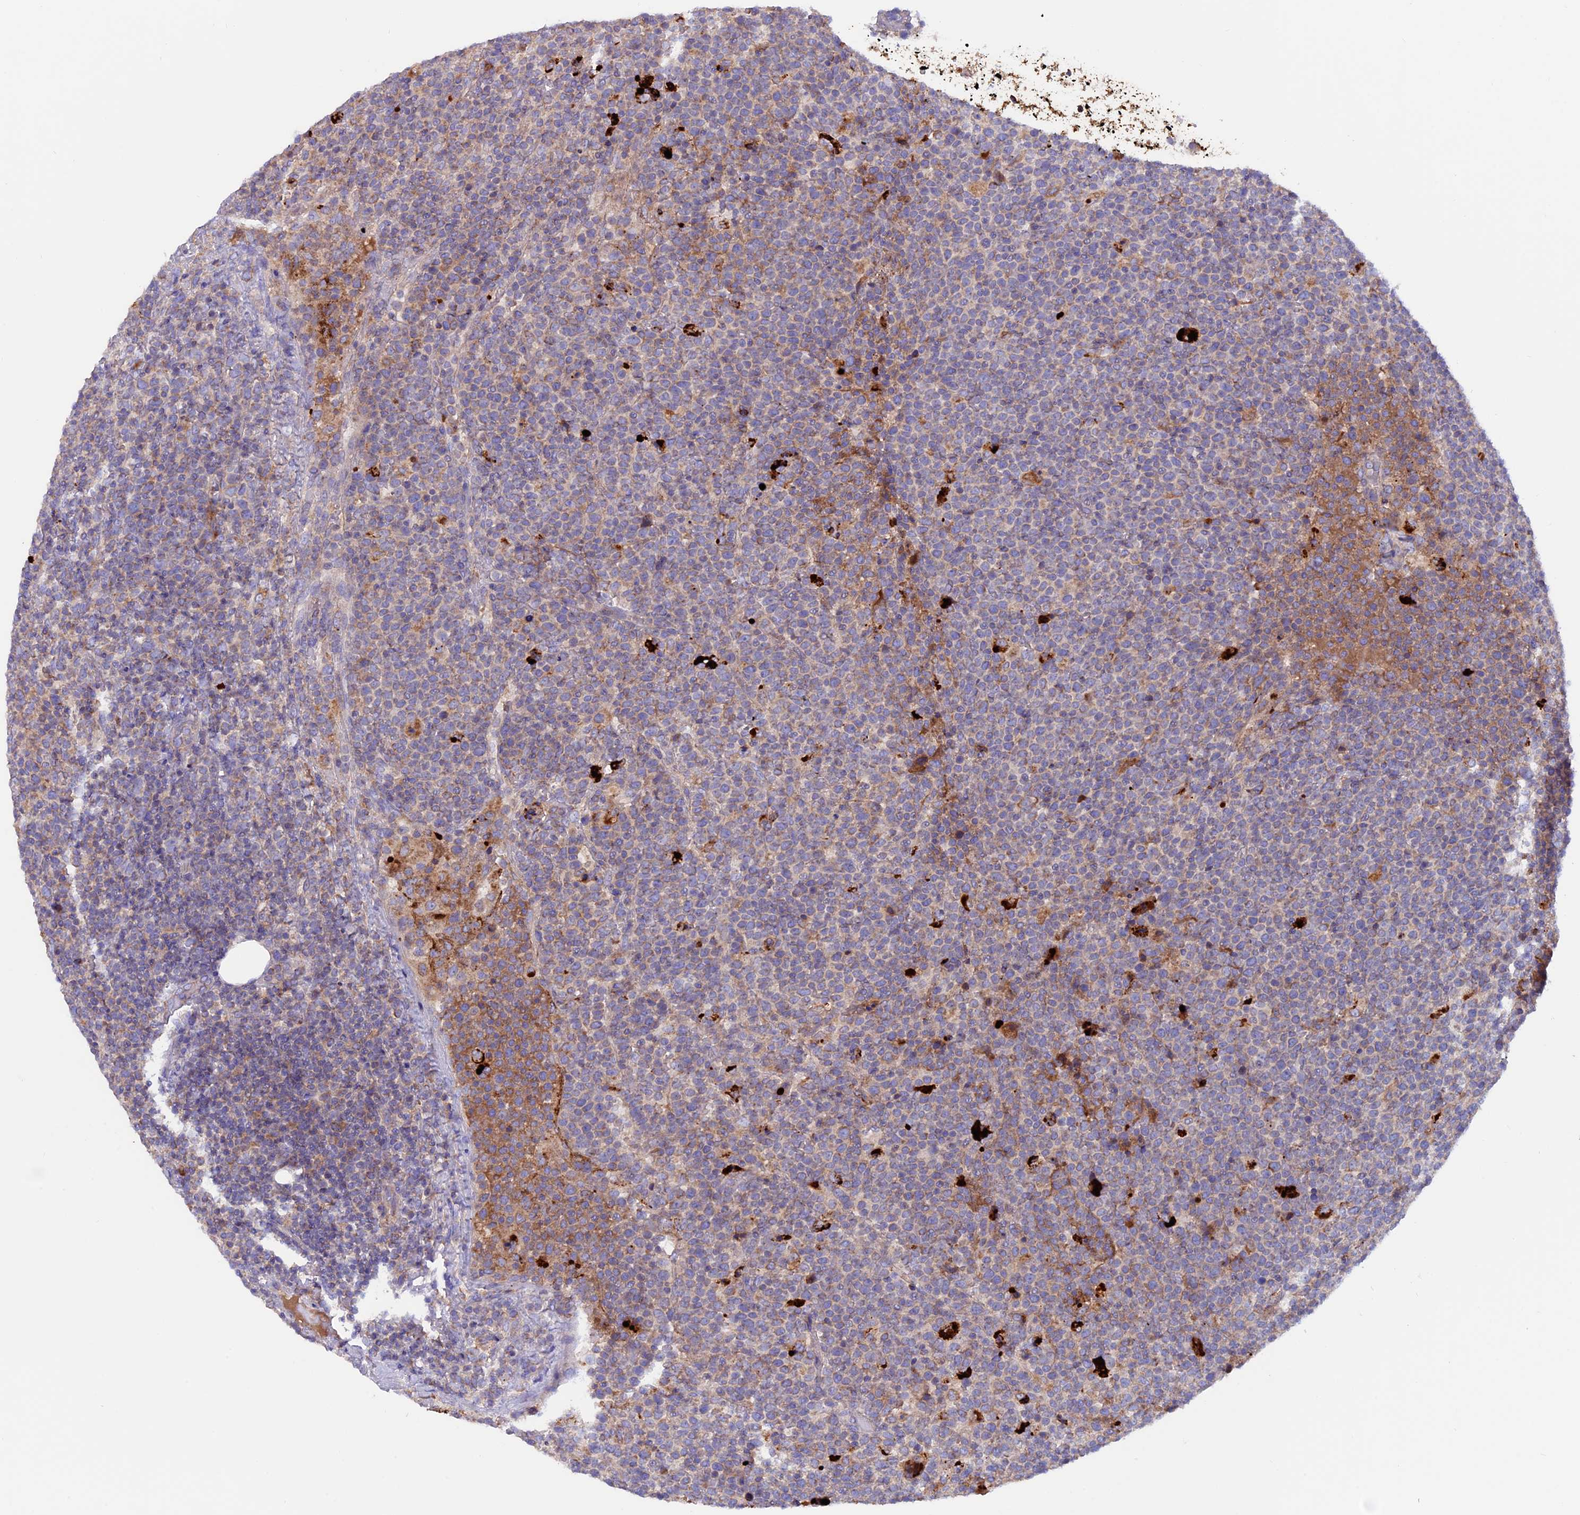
{"staining": {"intensity": "weak", "quantity": "<25%", "location": "cytoplasmic/membranous"}, "tissue": "lymphoma", "cell_type": "Tumor cells", "image_type": "cancer", "snomed": [{"axis": "morphology", "description": "Malignant lymphoma, non-Hodgkin's type, High grade"}, {"axis": "topography", "description": "Lymph node"}], "caption": "The photomicrograph displays no staining of tumor cells in high-grade malignant lymphoma, non-Hodgkin's type.", "gene": "PTPN9", "patient": {"sex": "male", "age": 61}}